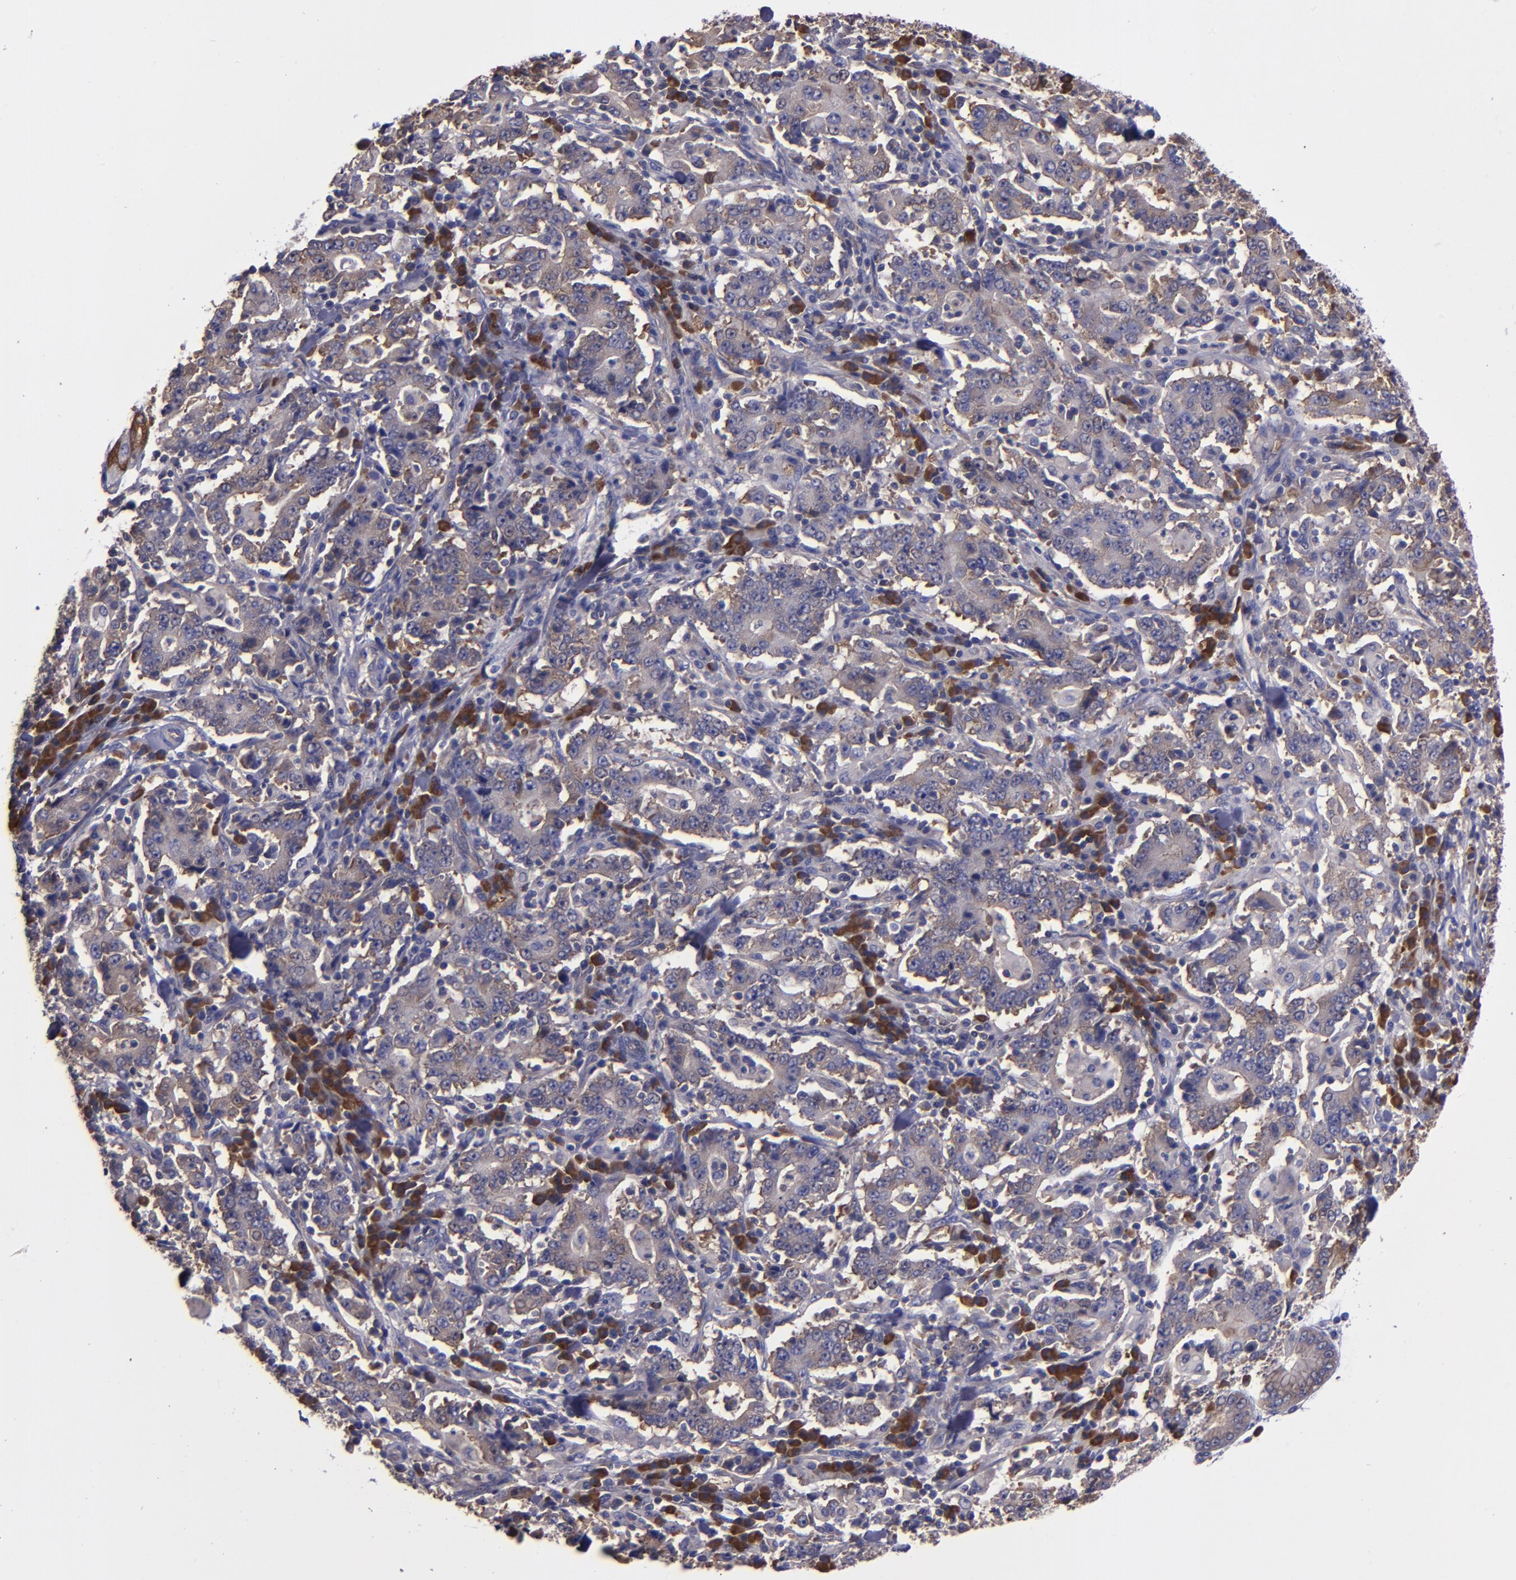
{"staining": {"intensity": "weak", "quantity": "25%-75%", "location": "cytoplasmic/membranous"}, "tissue": "stomach cancer", "cell_type": "Tumor cells", "image_type": "cancer", "snomed": [{"axis": "morphology", "description": "Normal tissue, NOS"}, {"axis": "morphology", "description": "Adenocarcinoma, NOS"}, {"axis": "topography", "description": "Stomach, upper"}, {"axis": "topography", "description": "Stomach"}], "caption": "Tumor cells exhibit low levels of weak cytoplasmic/membranous expression in approximately 25%-75% of cells in human adenocarcinoma (stomach).", "gene": "CARS1", "patient": {"sex": "male", "age": 59}}